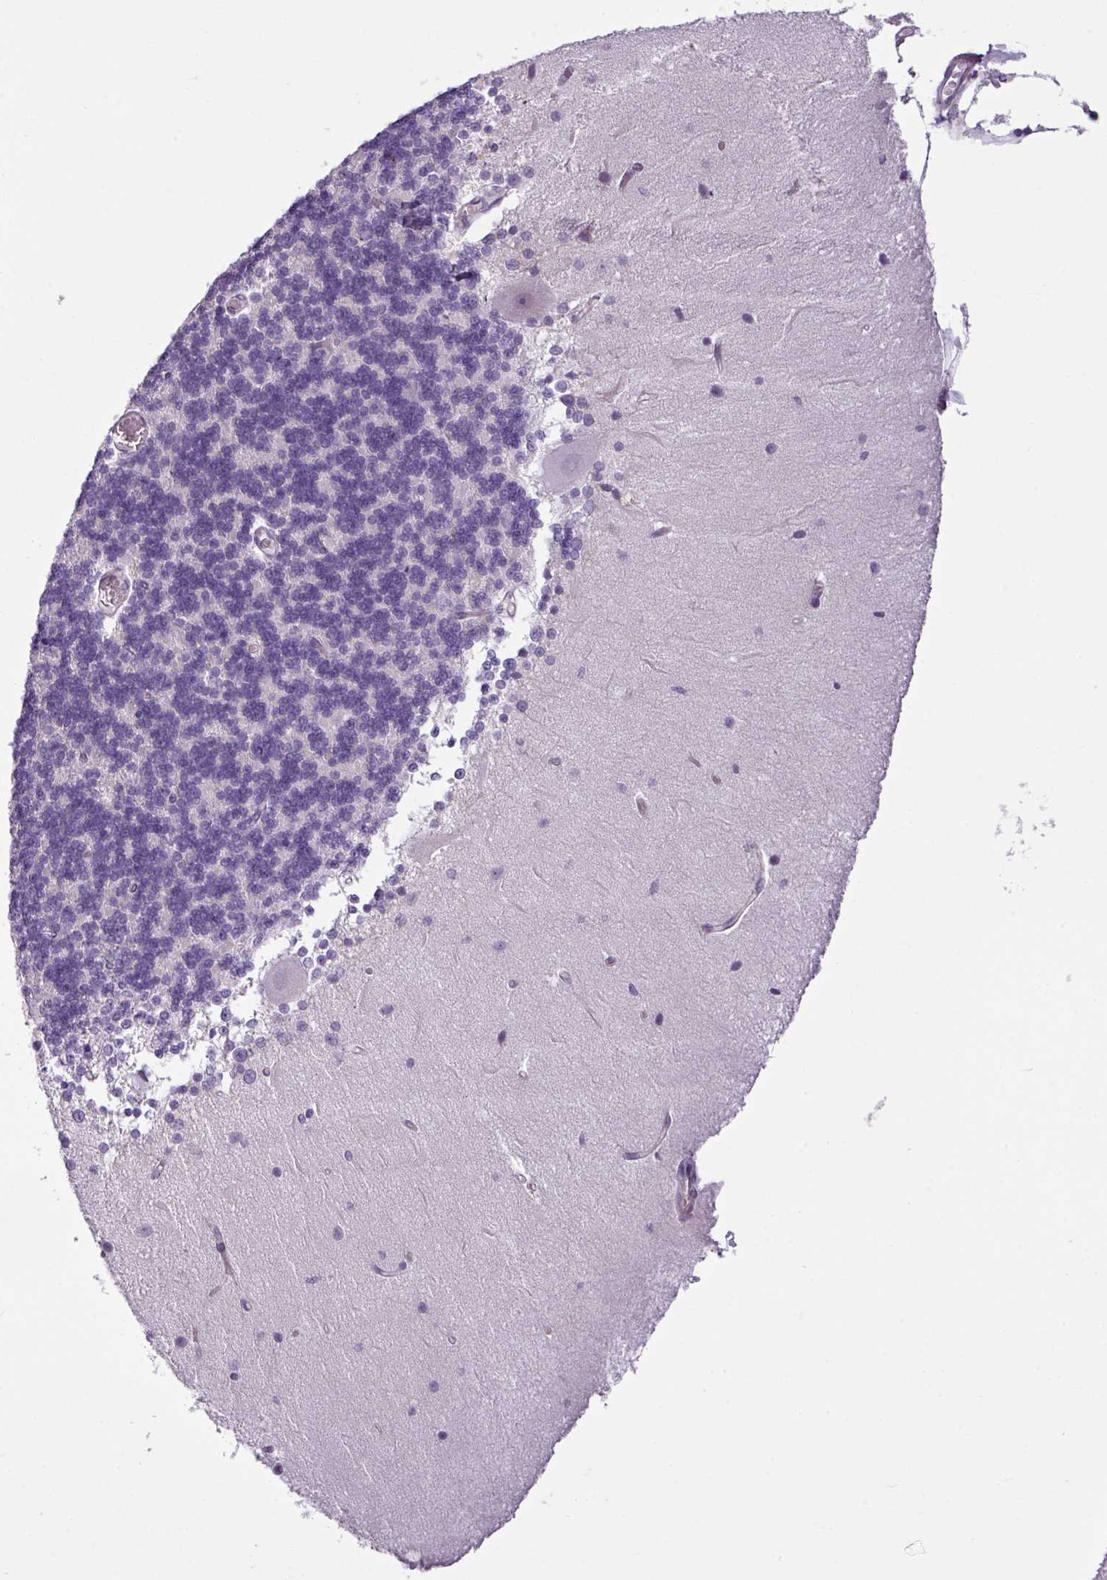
{"staining": {"intensity": "negative", "quantity": "none", "location": "none"}, "tissue": "cerebellum", "cell_type": "Cells in granular layer", "image_type": "normal", "snomed": [{"axis": "morphology", "description": "Normal tissue, NOS"}, {"axis": "topography", "description": "Cerebellum"}], "caption": "Immunohistochemistry (IHC) of benign cerebellum displays no expression in cells in granular layer.", "gene": "TOR1AIP2", "patient": {"sex": "female", "age": 54}}